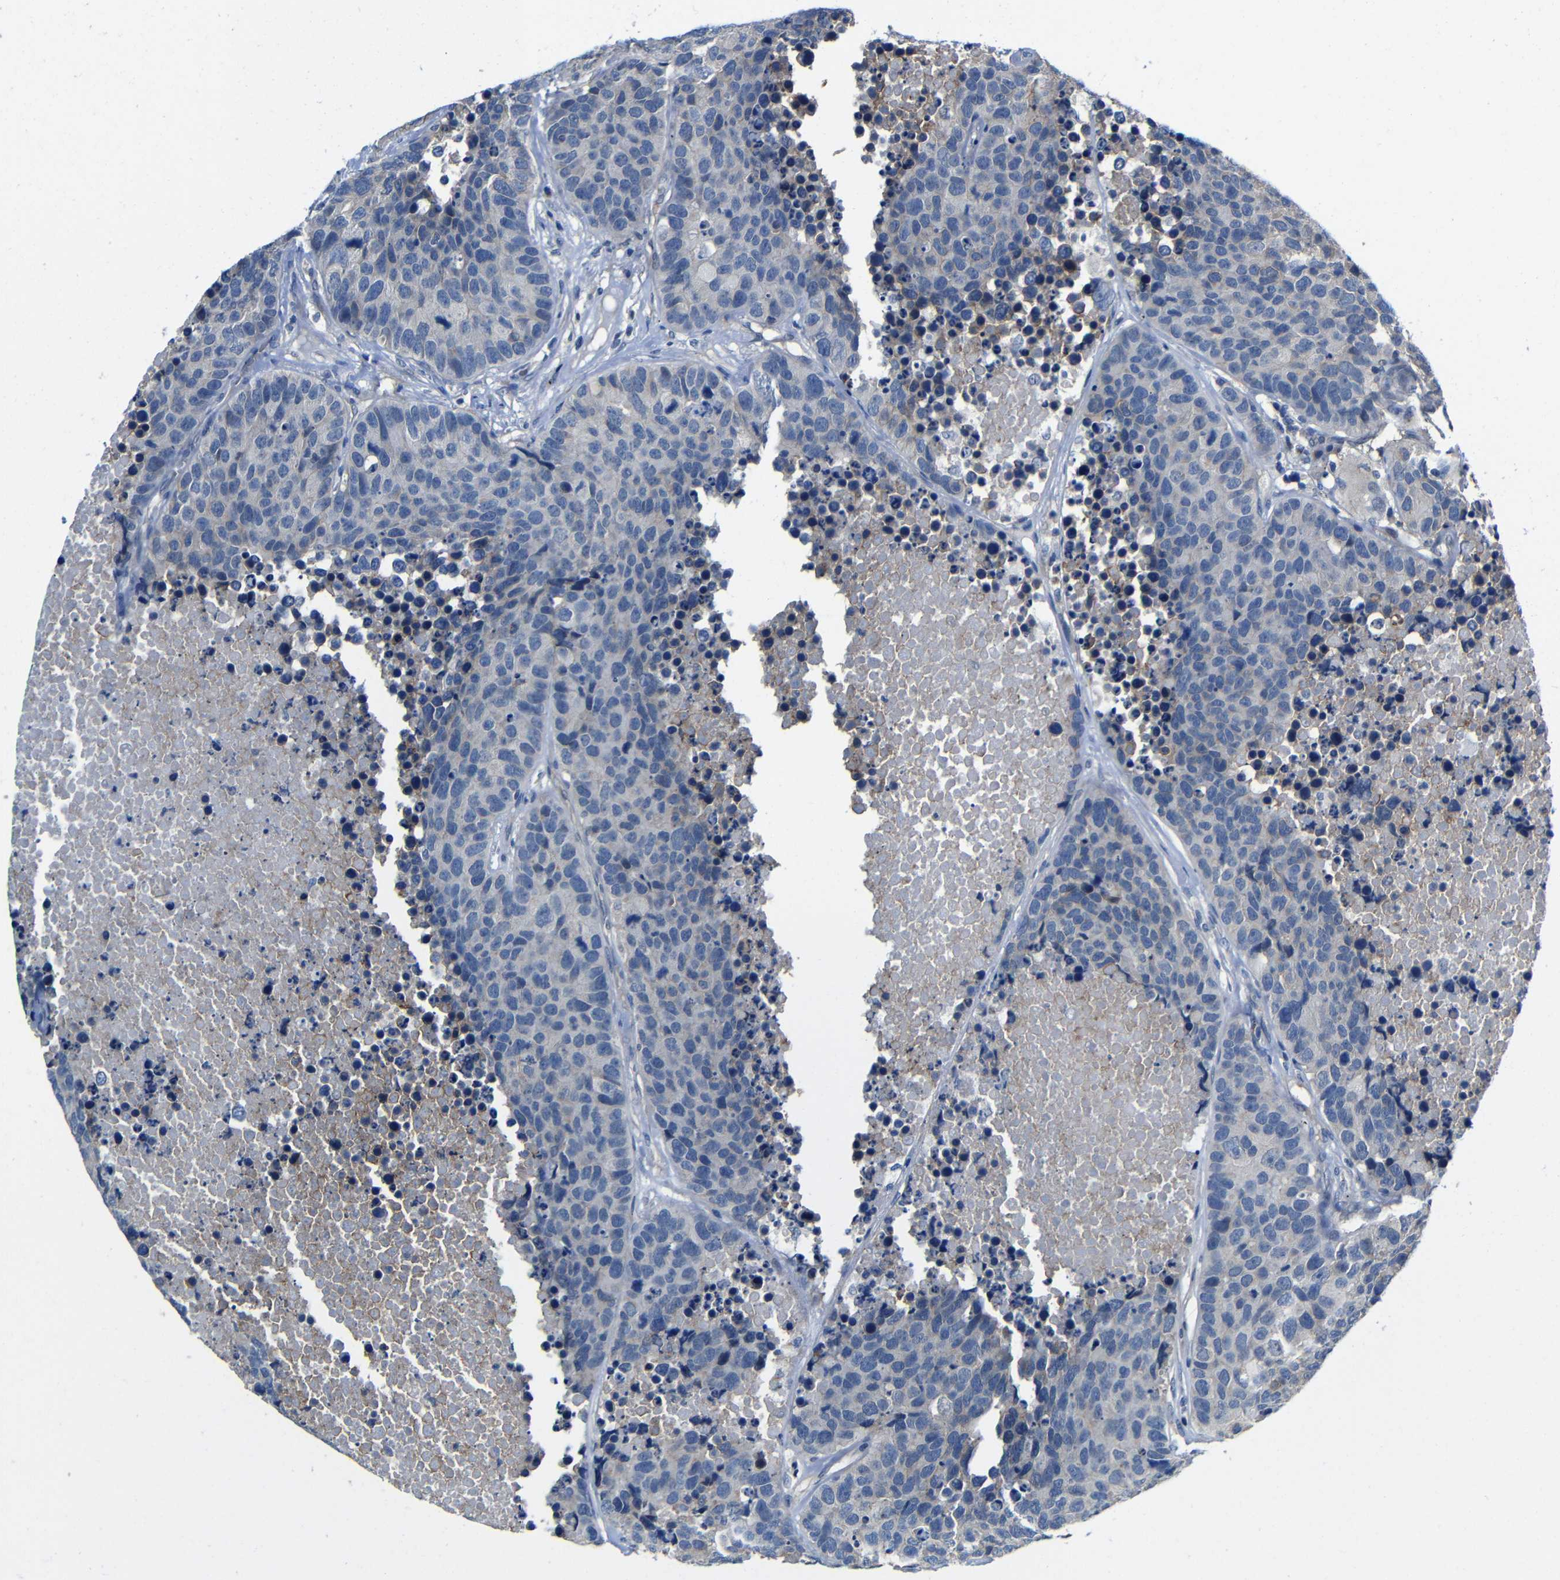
{"staining": {"intensity": "negative", "quantity": "none", "location": "none"}, "tissue": "carcinoid", "cell_type": "Tumor cells", "image_type": "cancer", "snomed": [{"axis": "morphology", "description": "Carcinoid, malignant, NOS"}, {"axis": "topography", "description": "Lung"}], "caption": "Protein analysis of carcinoid demonstrates no significant expression in tumor cells. (DAB (3,3'-diaminobenzidine) immunohistochemistry with hematoxylin counter stain).", "gene": "ZNF90", "patient": {"sex": "male", "age": 60}}